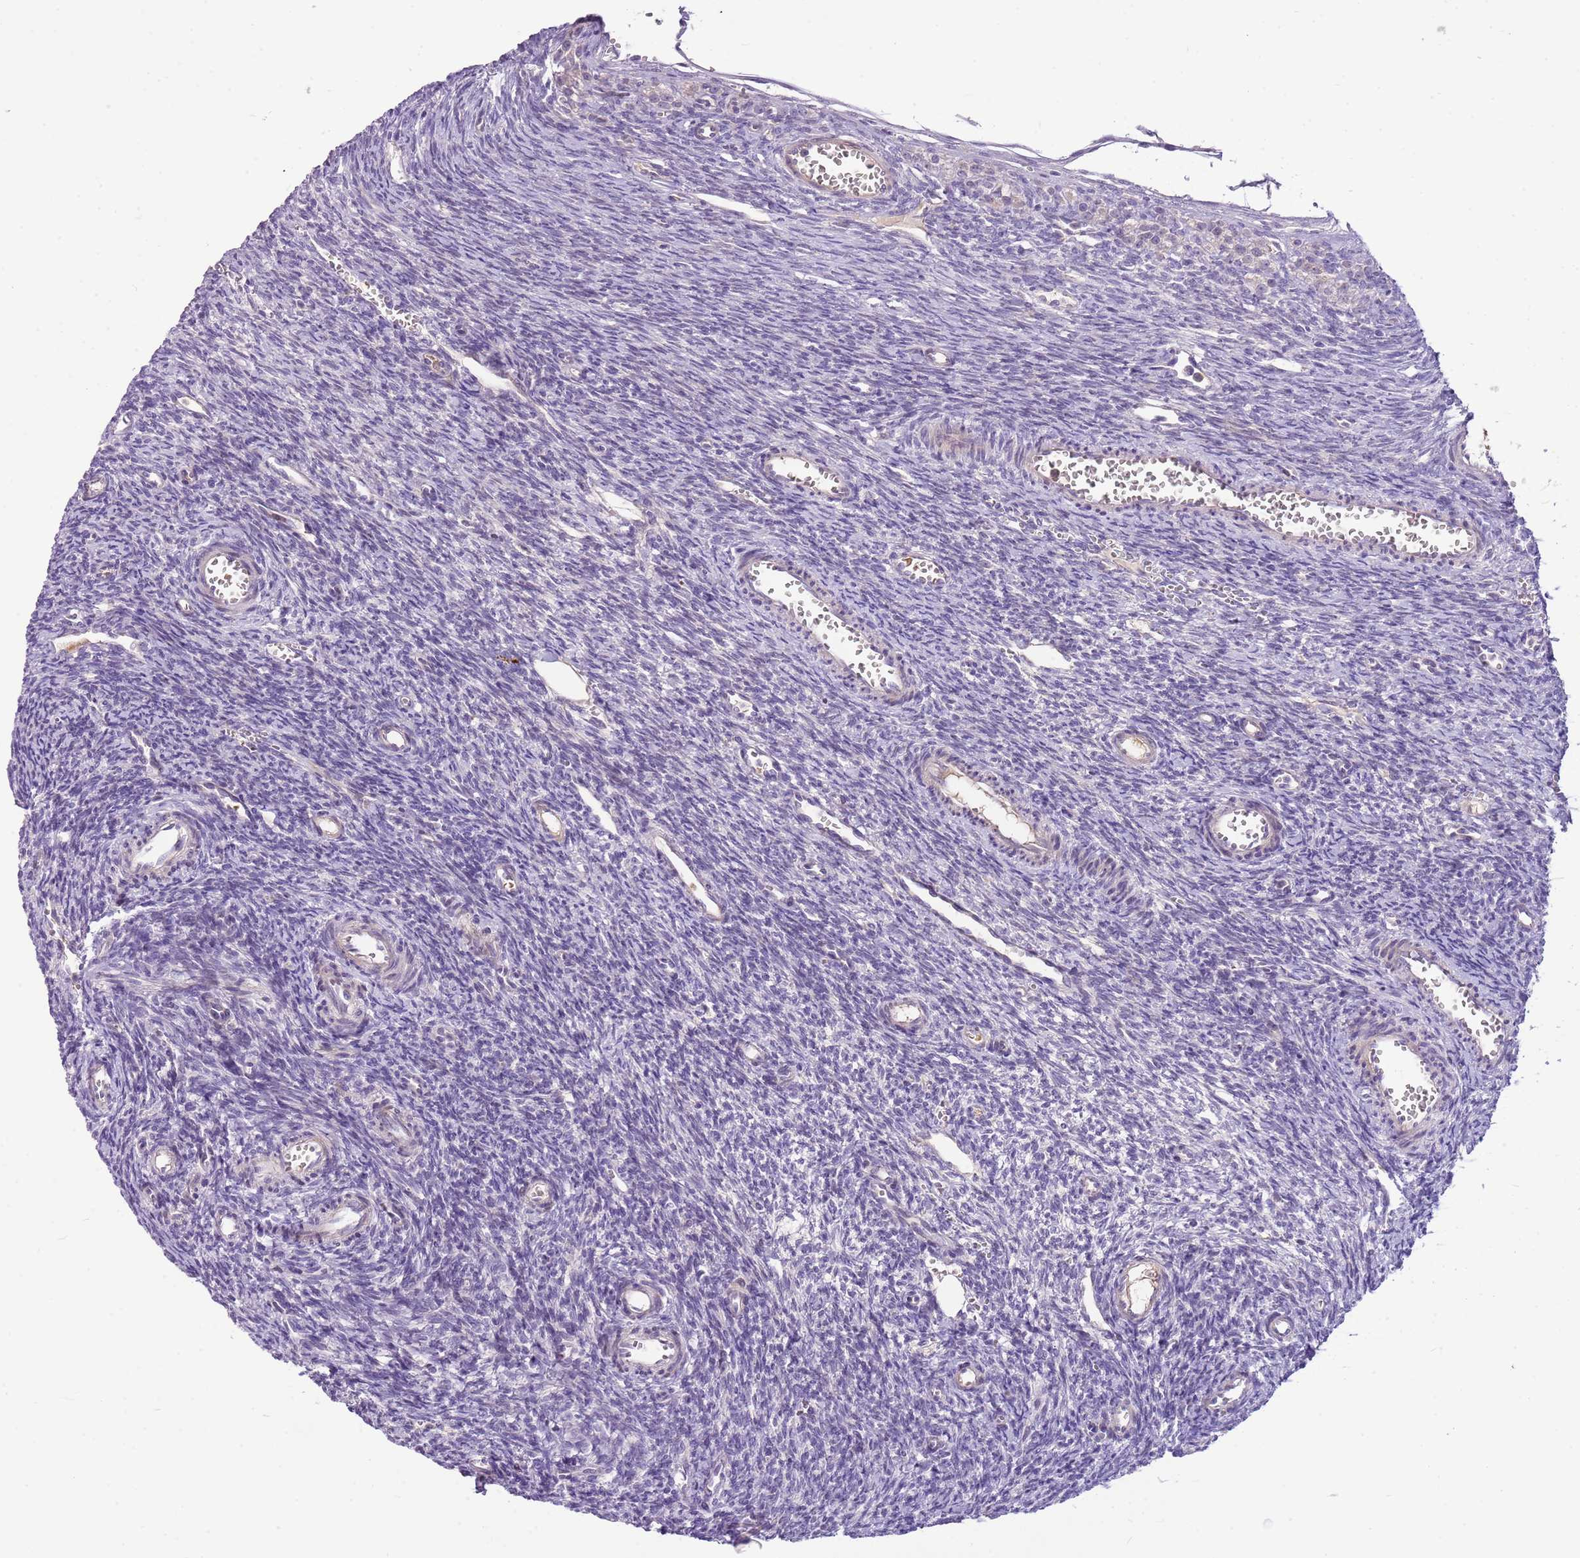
{"staining": {"intensity": "negative", "quantity": "none", "location": "none"}, "tissue": "ovary", "cell_type": "Ovarian stroma cells", "image_type": "normal", "snomed": [{"axis": "morphology", "description": "Normal tissue, NOS"}, {"axis": "topography", "description": "Ovary"}], "caption": "Immunohistochemistry (IHC) of normal human ovary reveals no staining in ovarian stroma cells. Brightfield microscopy of IHC stained with DAB (brown) and hematoxylin (blue), captured at high magnification.", "gene": "SCAMP5", "patient": {"sex": "female", "age": 39}}